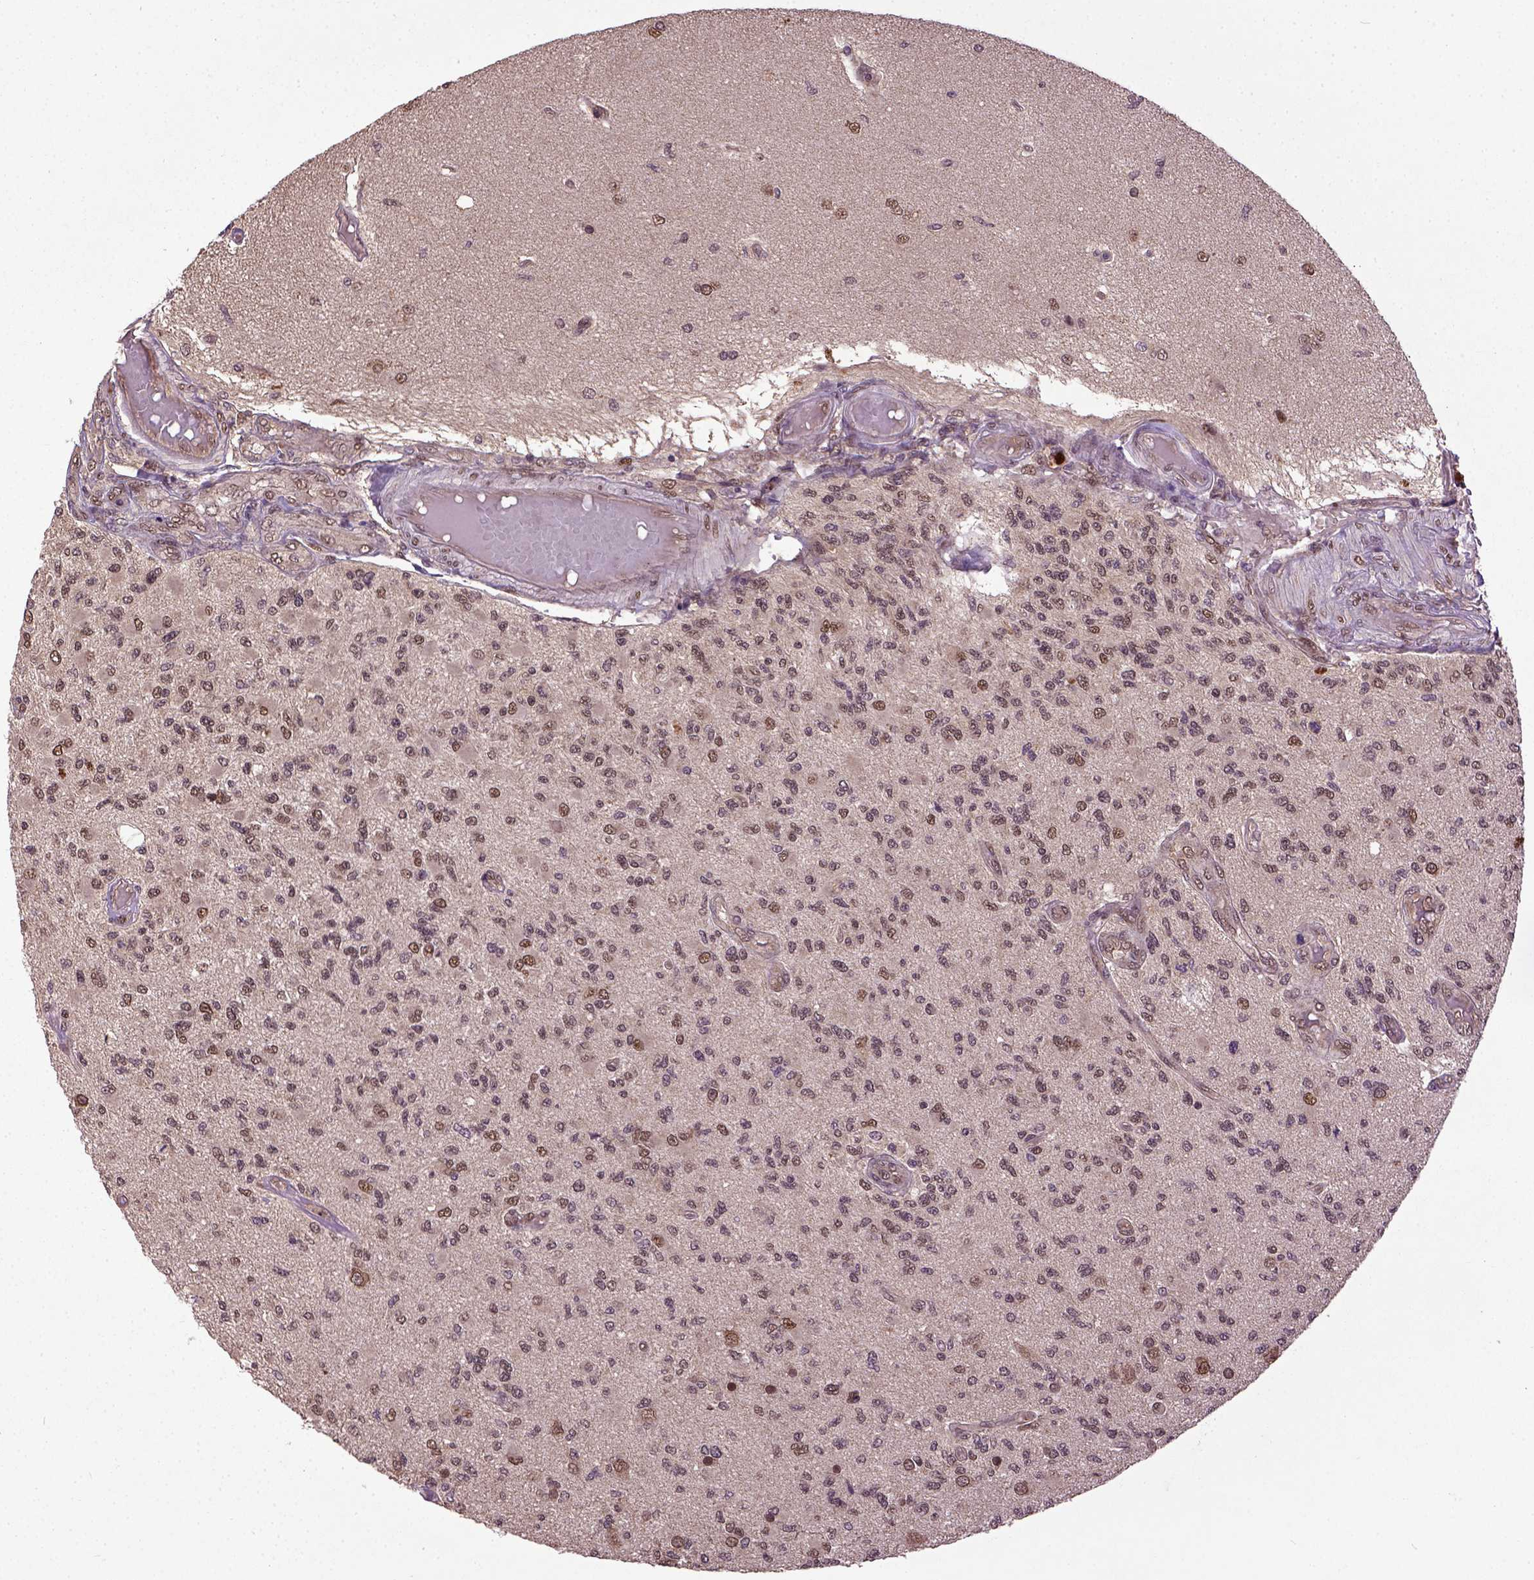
{"staining": {"intensity": "moderate", "quantity": ">75%", "location": "nuclear"}, "tissue": "glioma", "cell_type": "Tumor cells", "image_type": "cancer", "snomed": [{"axis": "morphology", "description": "Glioma, malignant, High grade"}, {"axis": "topography", "description": "Brain"}], "caption": "Glioma stained for a protein displays moderate nuclear positivity in tumor cells.", "gene": "UBA3", "patient": {"sex": "female", "age": 63}}